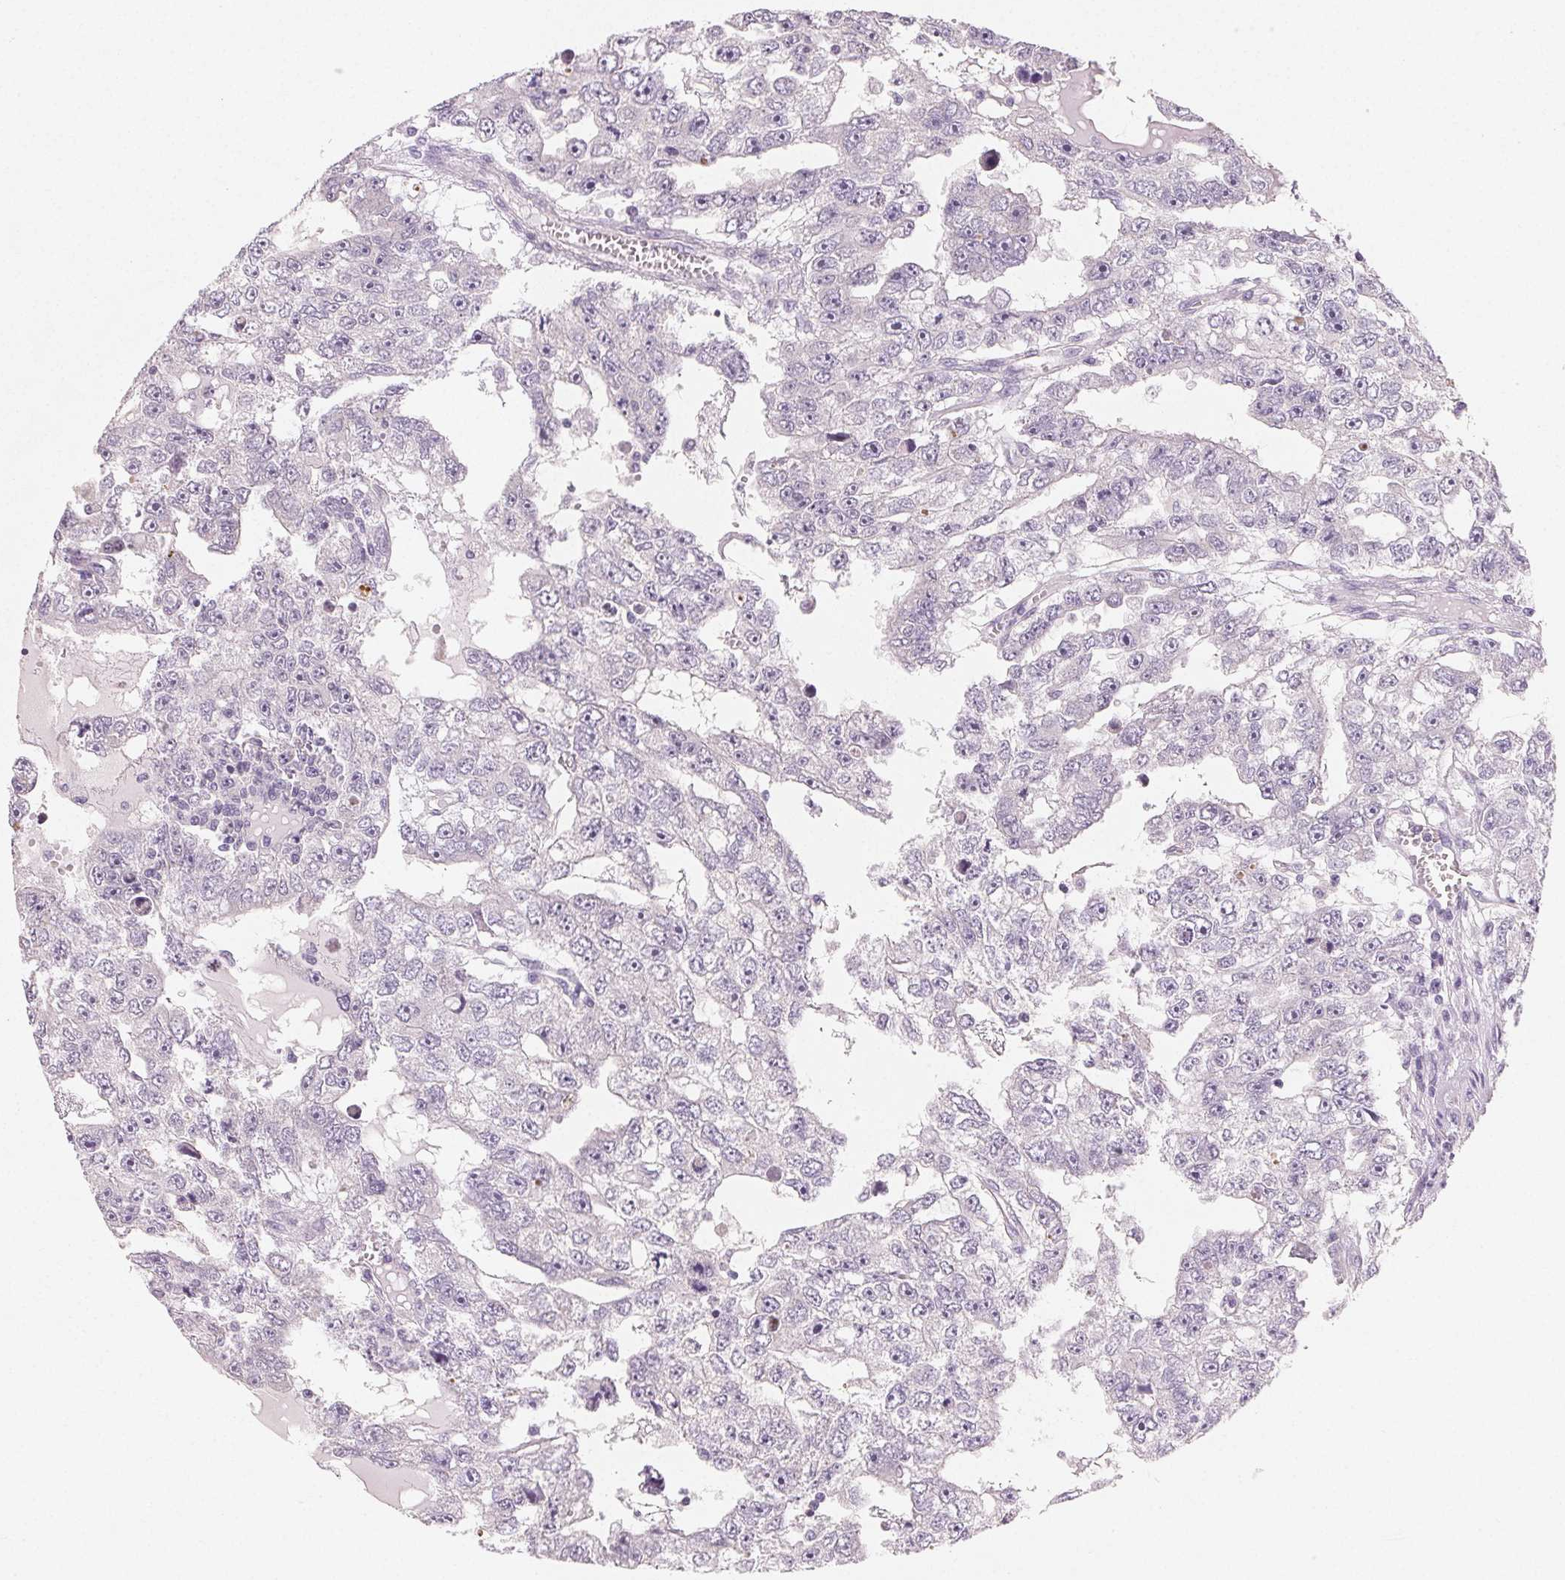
{"staining": {"intensity": "negative", "quantity": "none", "location": "none"}, "tissue": "testis cancer", "cell_type": "Tumor cells", "image_type": "cancer", "snomed": [{"axis": "morphology", "description": "Carcinoma, Embryonal, NOS"}, {"axis": "topography", "description": "Testis"}], "caption": "The photomicrograph shows no significant staining in tumor cells of embryonal carcinoma (testis).", "gene": "MYBL1", "patient": {"sex": "male", "age": 20}}